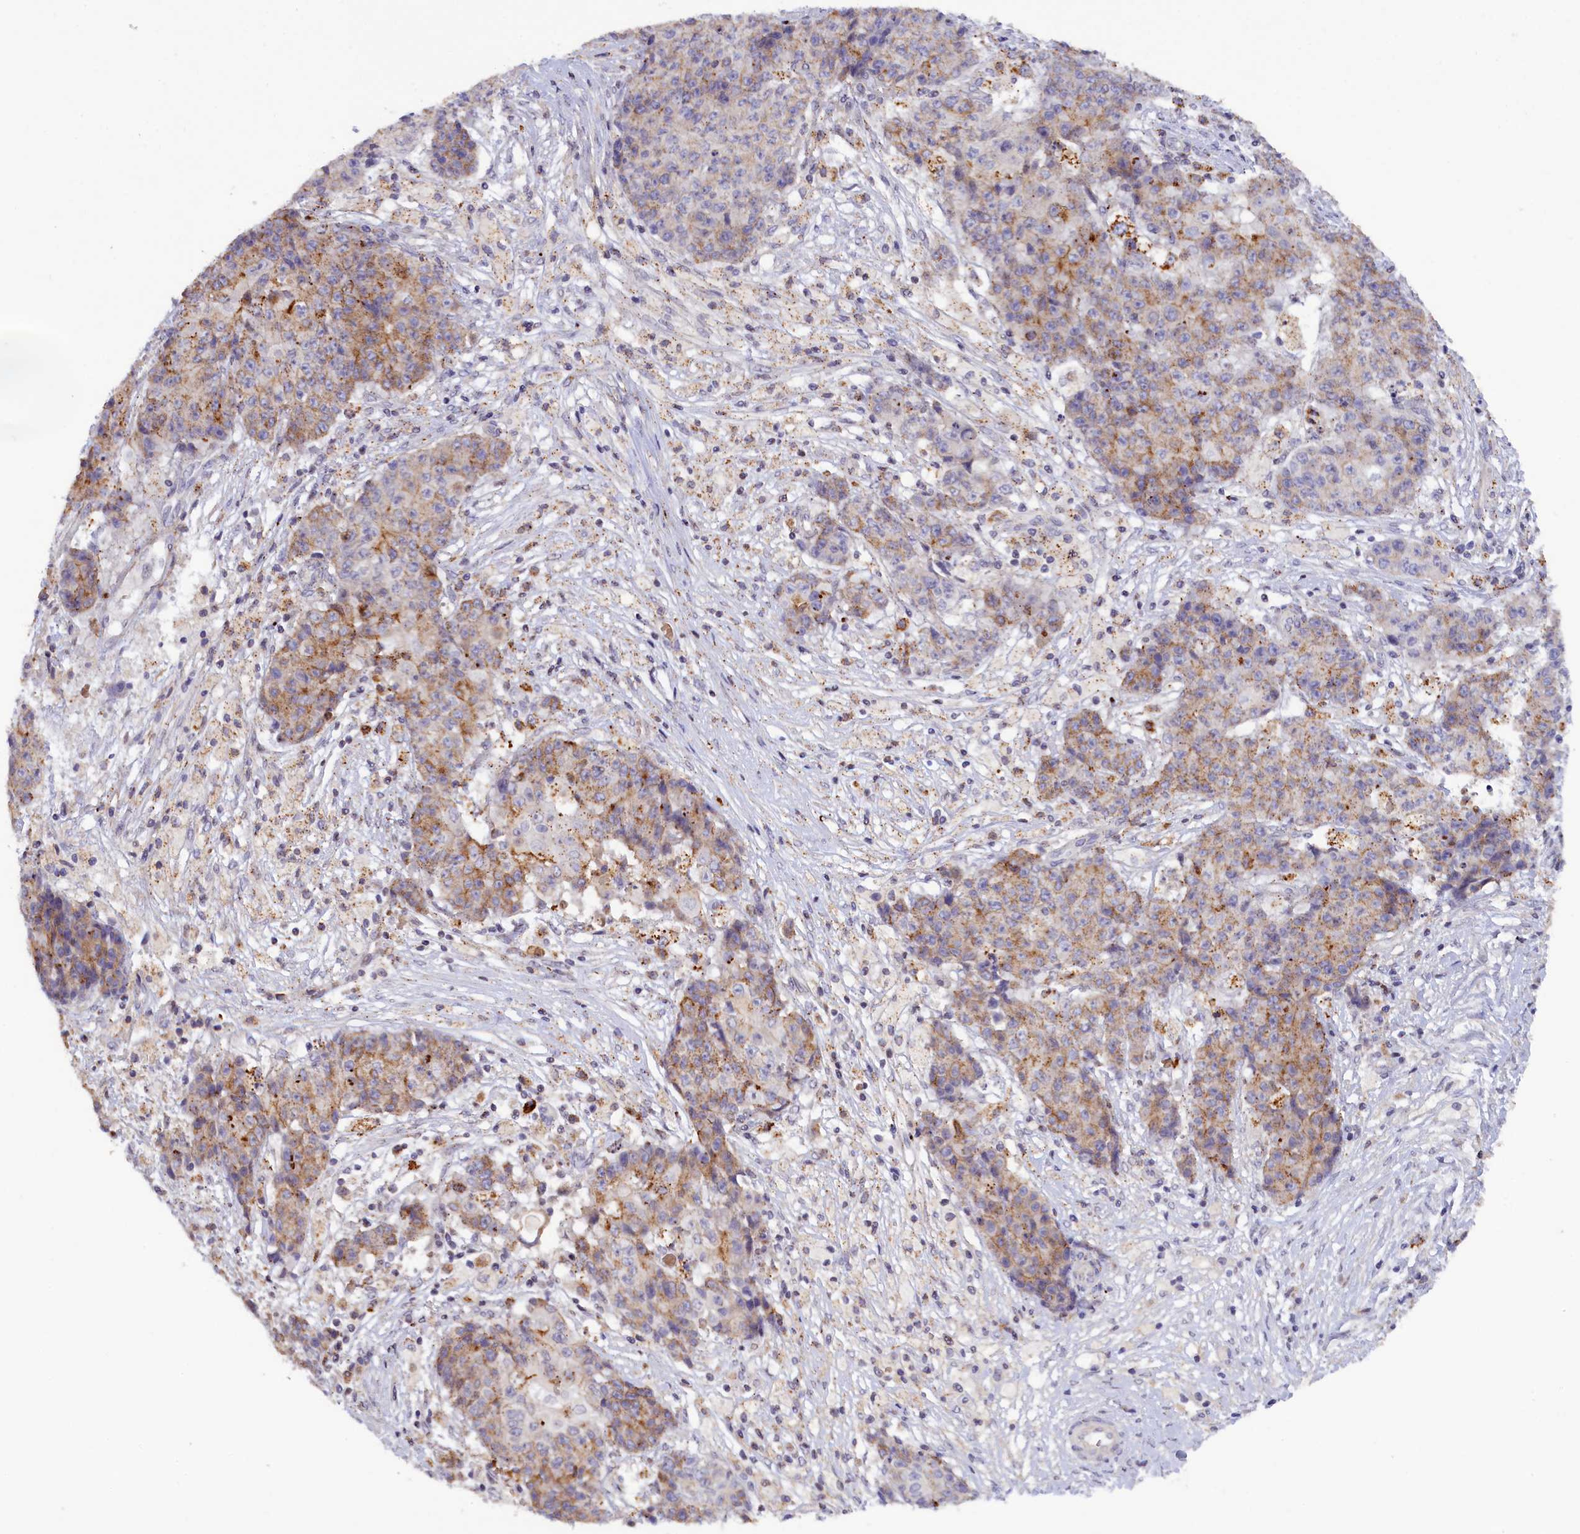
{"staining": {"intensity": "moderate", "quantity": "25%-75%", "location": "cytoplasmic/membranous"}, "tissue": "ovarian cancer", "cell_type": "Tumor cells", "image_type": "cancer", "snomed": [{"axis": "morphology", "description": "Carcinoma, endometroid"}, {"axis": "topography", "description": "Ovary"}], "caption": "IHC staining of endometroid carcinoma (ovarian), which reveals medium levels of moderate cytoplasmic/membranous staining in approximately 25%-75% of tumor cells indicating moderate cytoplasmic/membranous protein positivity. The staining was performed using DAB (3,3'-diaminobenzidine) (brown) for protein detection and nuclei were counterstained in hematoxylin (blue).", "gene": "HYKK", "patient": {"sex": "female", "age": 42}}